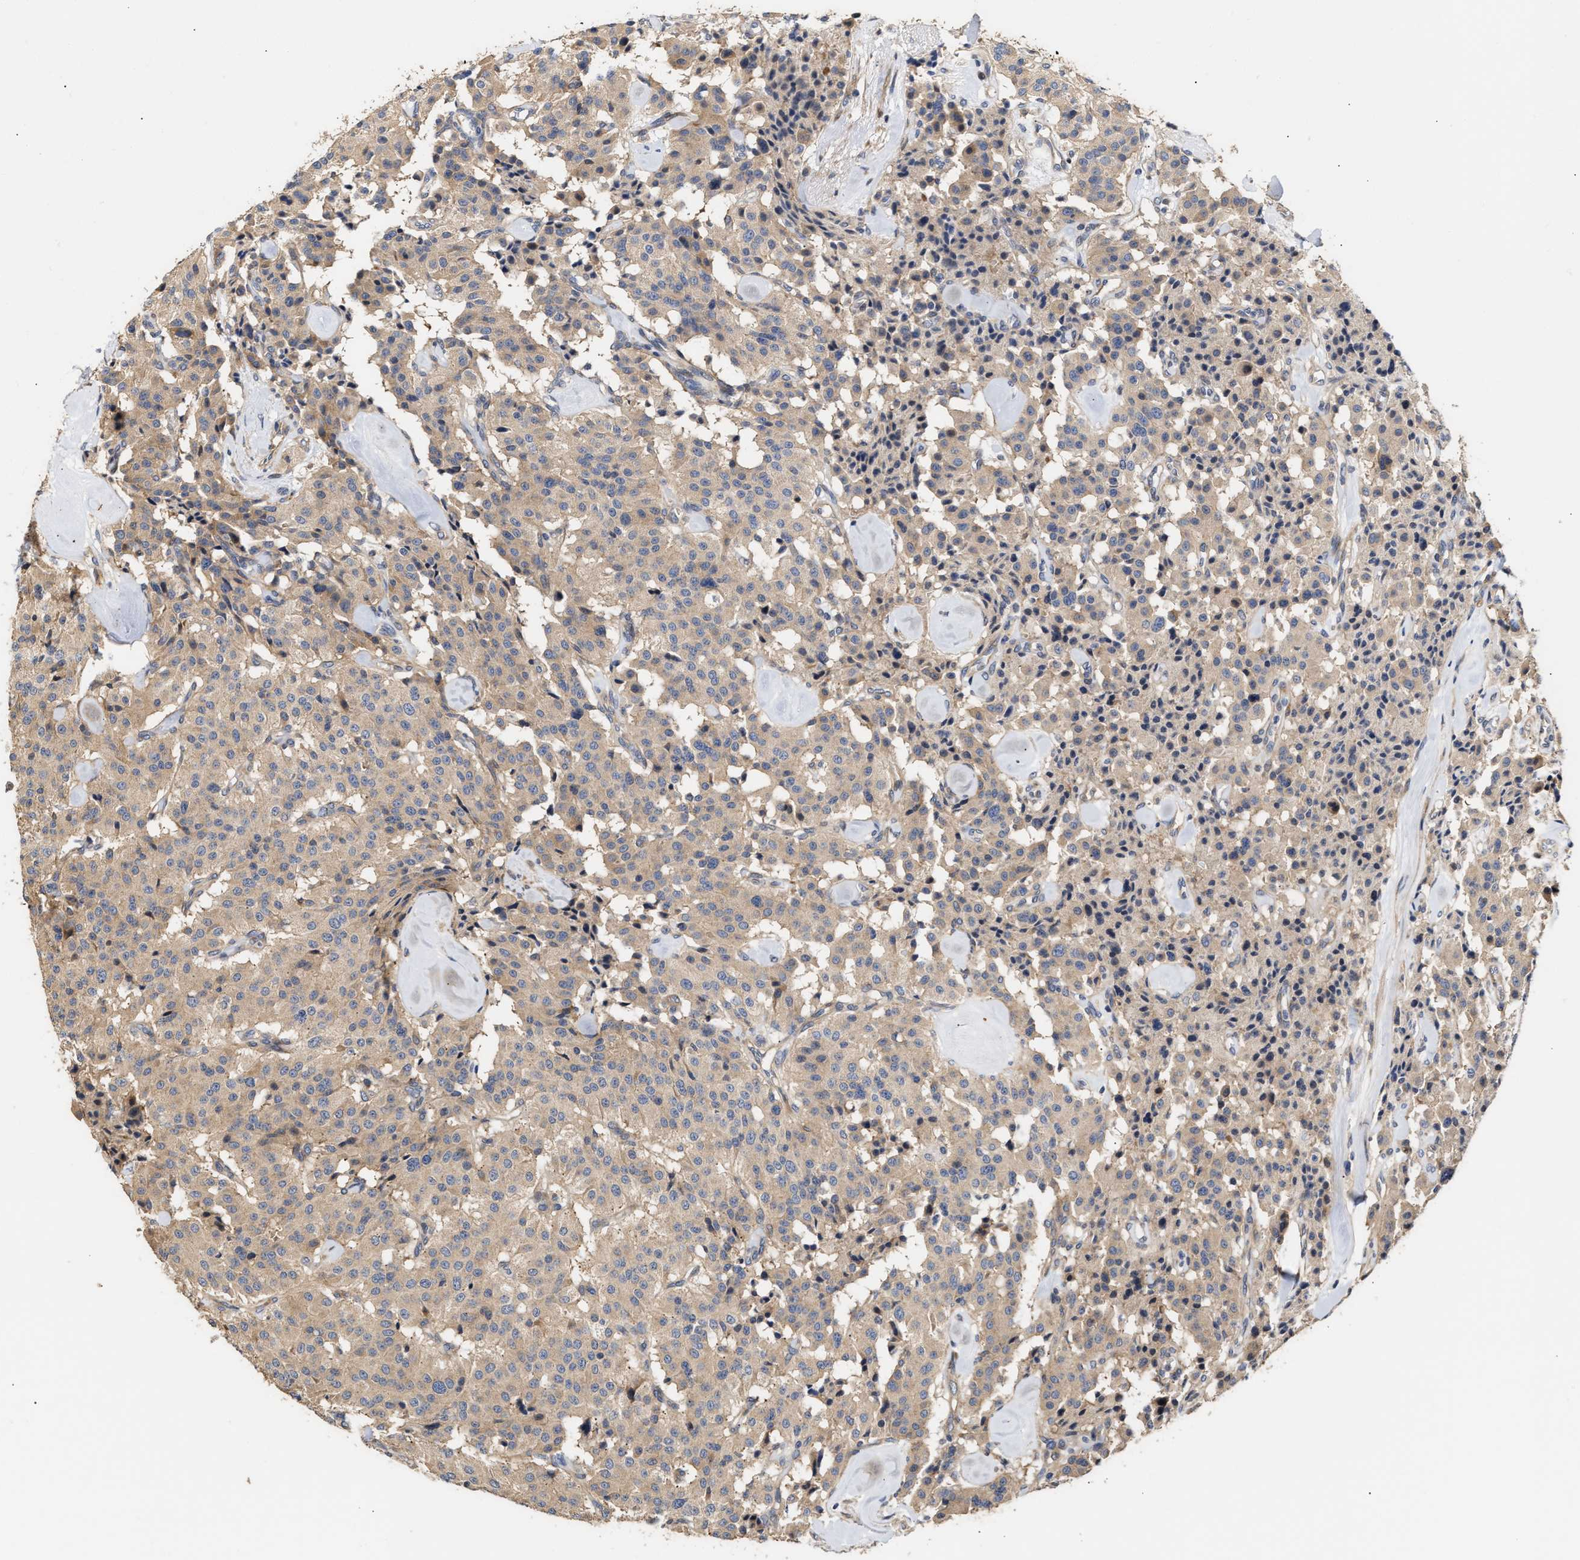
{"staining": {"intensity": "weak", "quantity": ">75%", "location": "cytoplasmic/membranous"}, "tissue": "carcinoid", "cell_type": "Tumor cells", "image_type": "cancer", "snomed": [{"axis": "morphology", "description": "Carcinoid, malignant, NOS"}, {"axis": "topography", "description": "Lung"}], "caption": "This micrograph reveals immunohistochemistry staining of malignant carcinoid, with low weak cytoplasmic/membranous staining in about >75% of tumor cells.", "gene": "CLIP2", "patient": {"sex": "male", "age": 30}}